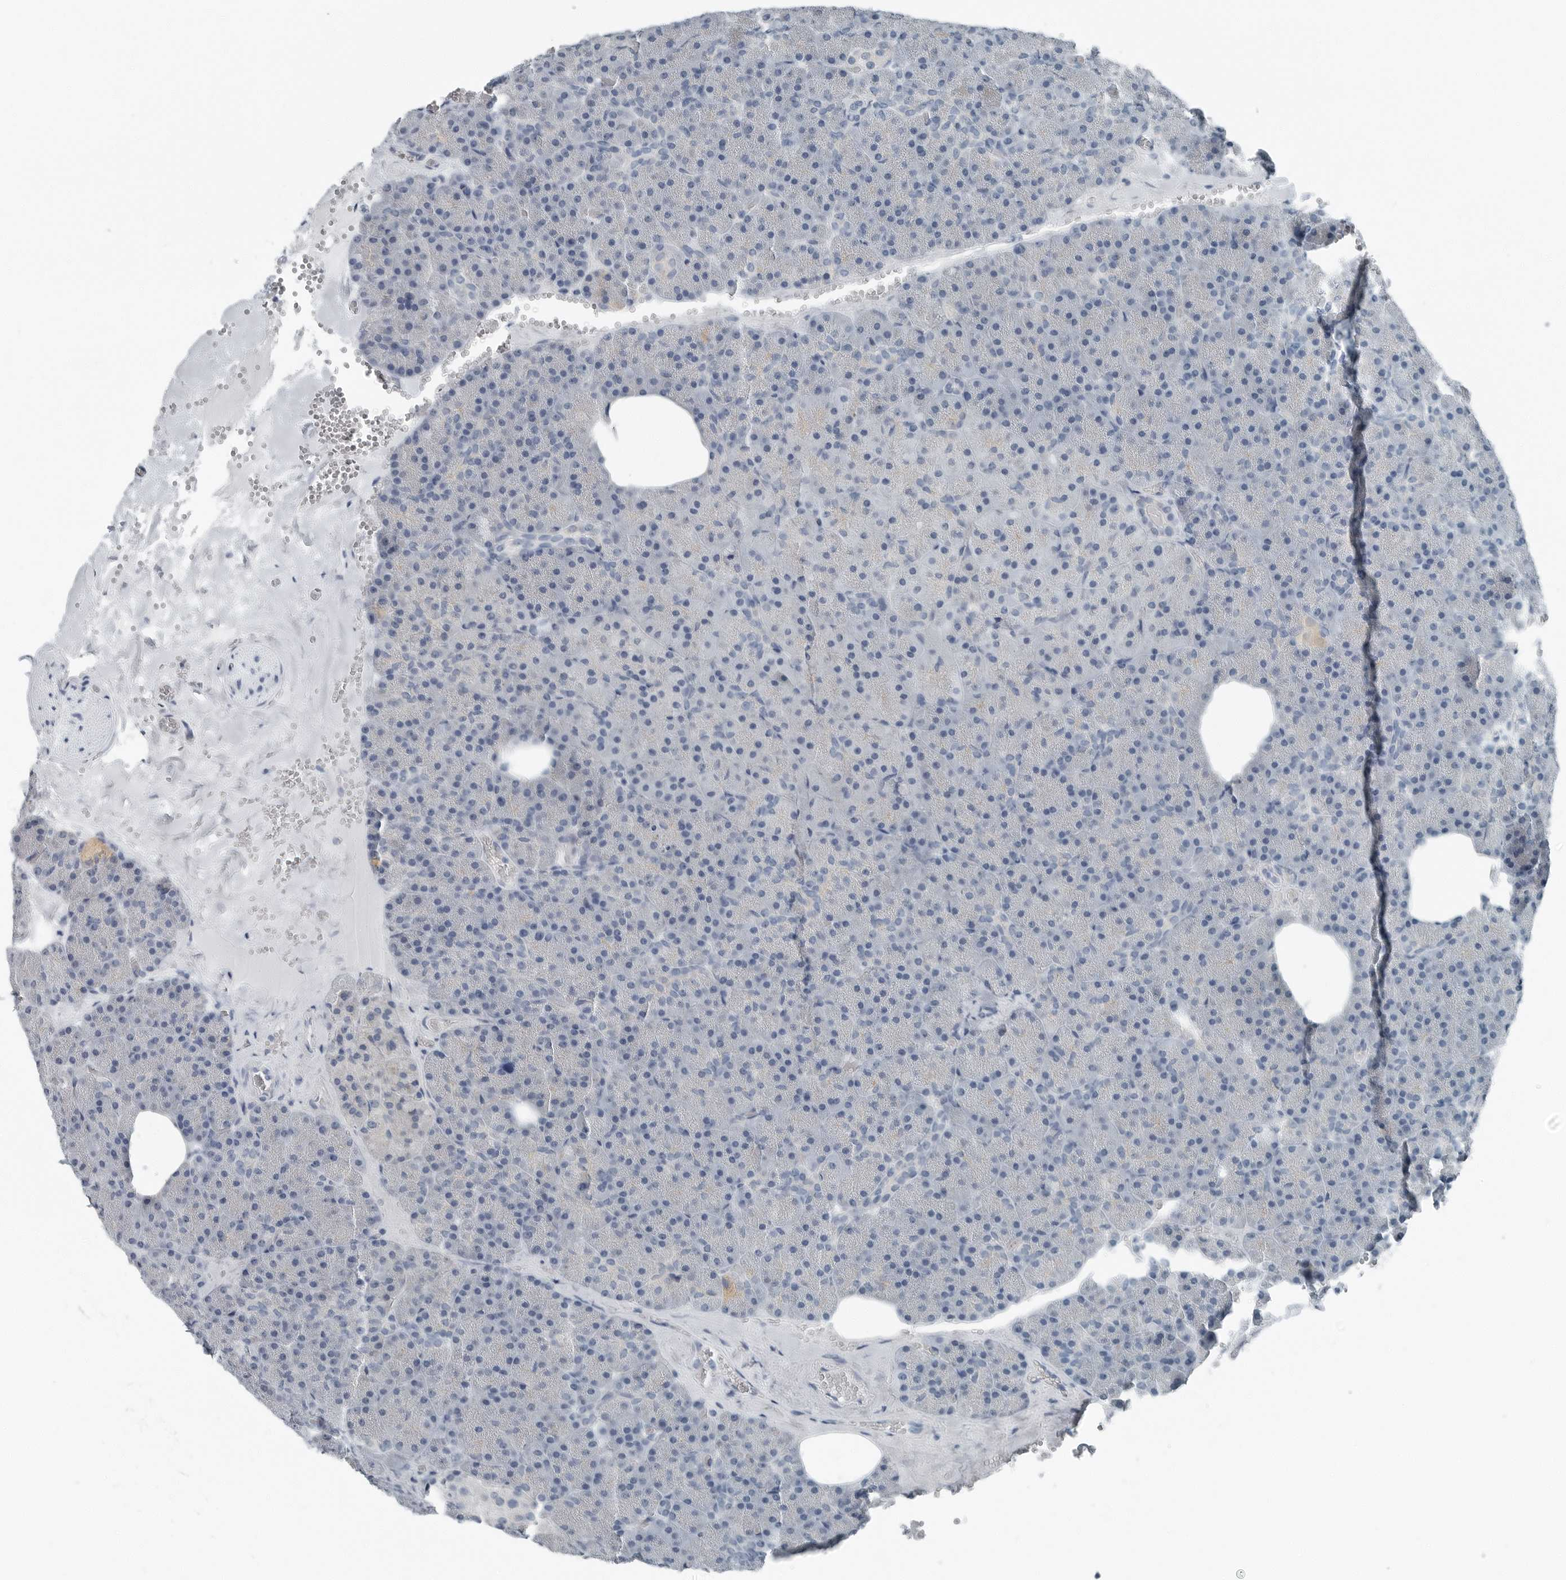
{"staining": {"intensity": "negative", "quantity": "none", "location": "none"}, "tissue": "pancreas", "cell_type": "Exocrine glandular cells", "image_type": "normal", "snomed": [{"axis": "morphology", "description": "Normal tissue, NOS"}, {"axis": "morphology", "description": "Carcinoid, malignant, NOS"}, {"axis": "topography", "description": "Pancreas"}], "caption": "Immunohistochemical staining of normal human pancreas demonstrates no significant expression in exocrine glandular cells. The staining was performed using DAB (3,3'-diaminobenzidine) to visualize the protein expression in brown, while the nuclei were stained in blue with hematoxylin (Magnification: 20x).", "gene": "ZPBP2", "patient": {"sex": "female", "age": 35}}